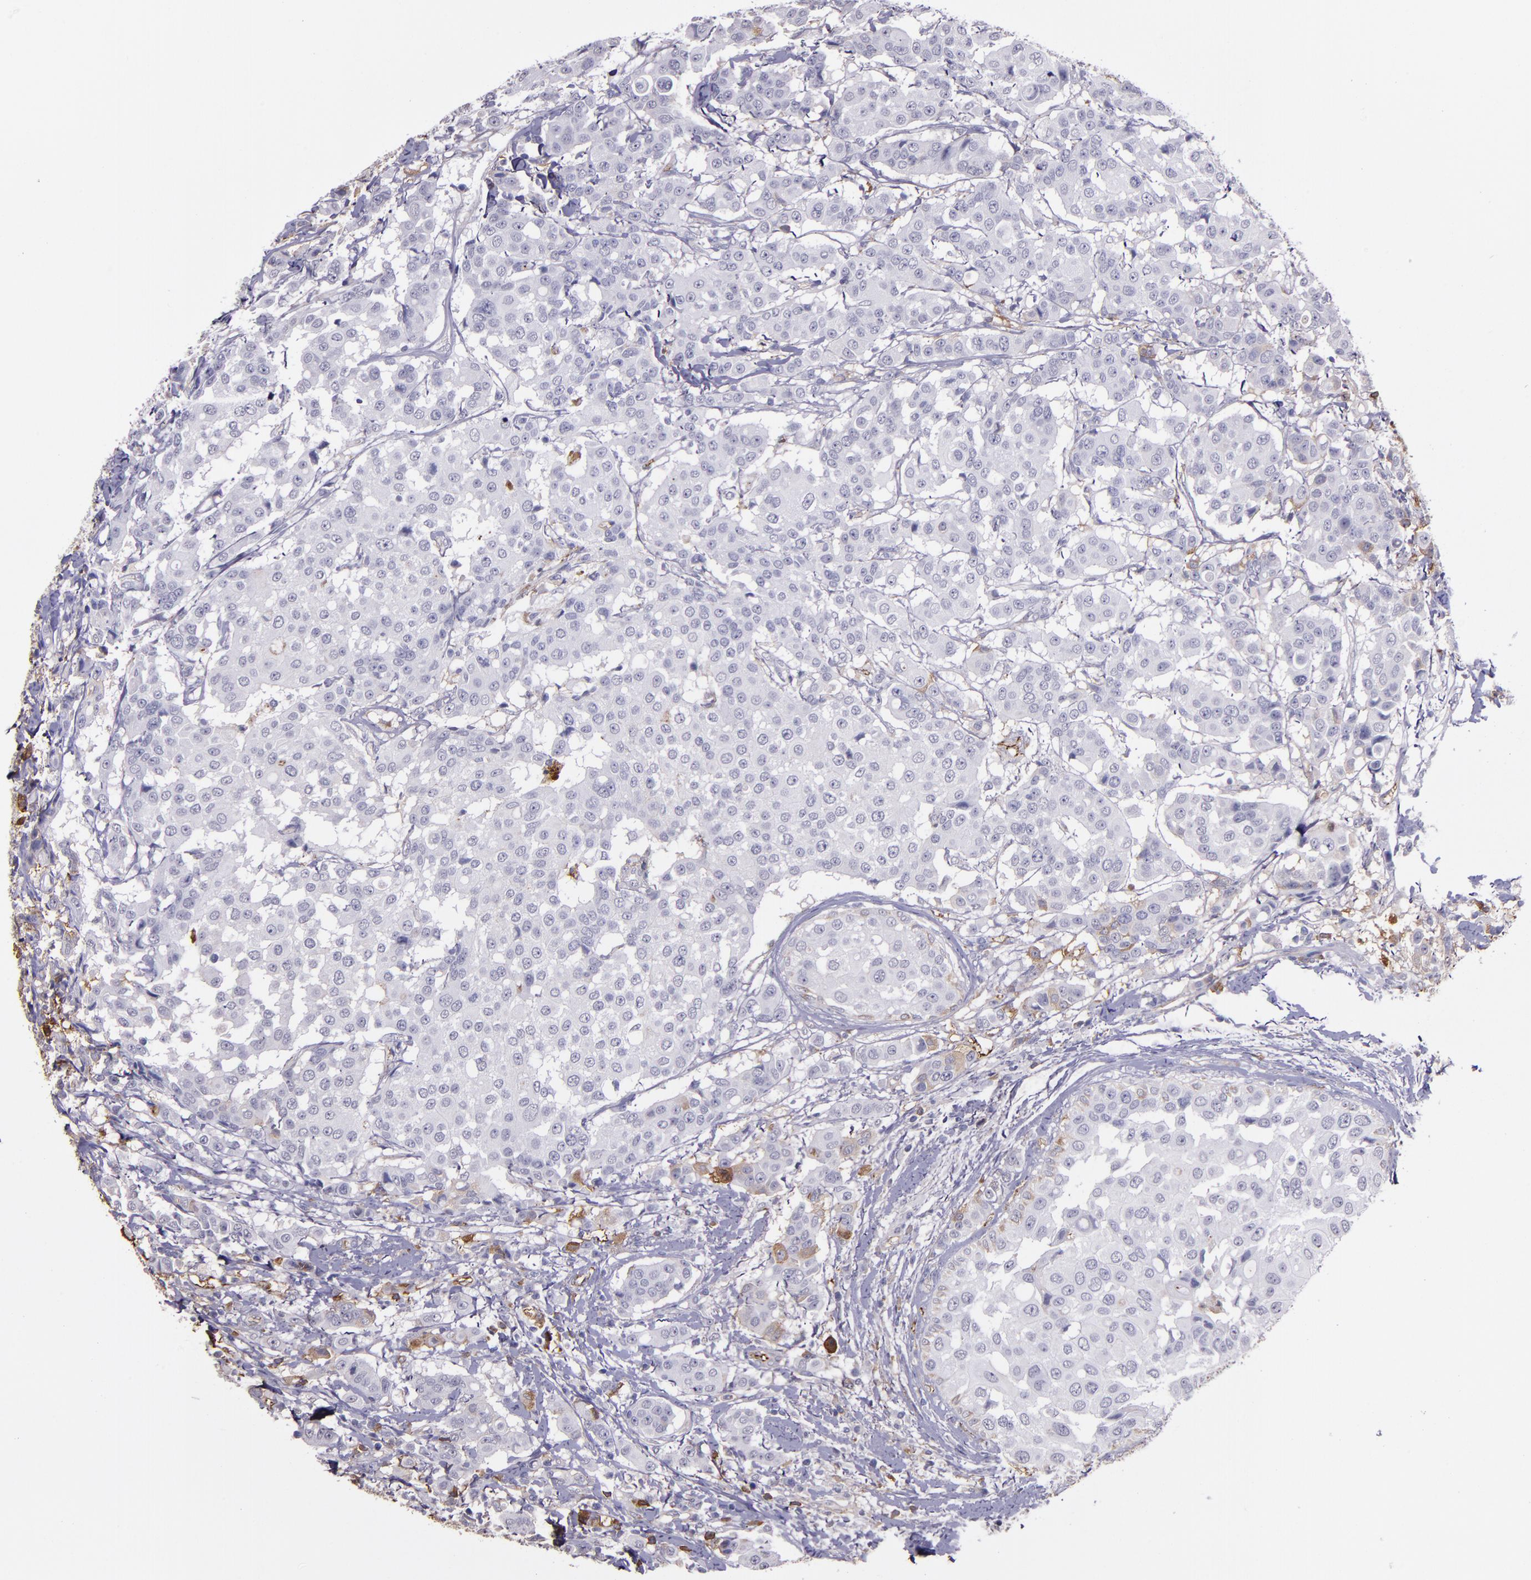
{"staining": {"intensity": "negative", "quantity": "none", "location": "none"}, "tissue": "breast cancer", "cell_type": "Tumor cells", "image_type": "cancer", "snomed": [{"axis": "morphology", "description": "Duct carcinoma"}, {"axis": "topography", "description": "Breast"}], "caption": "The photomicrograph displays no significant expression in tumor cells of breast infiltrating ductal carcinoma.", "gene": "A2M", "patient": {"sex": "female", "age": 27}}